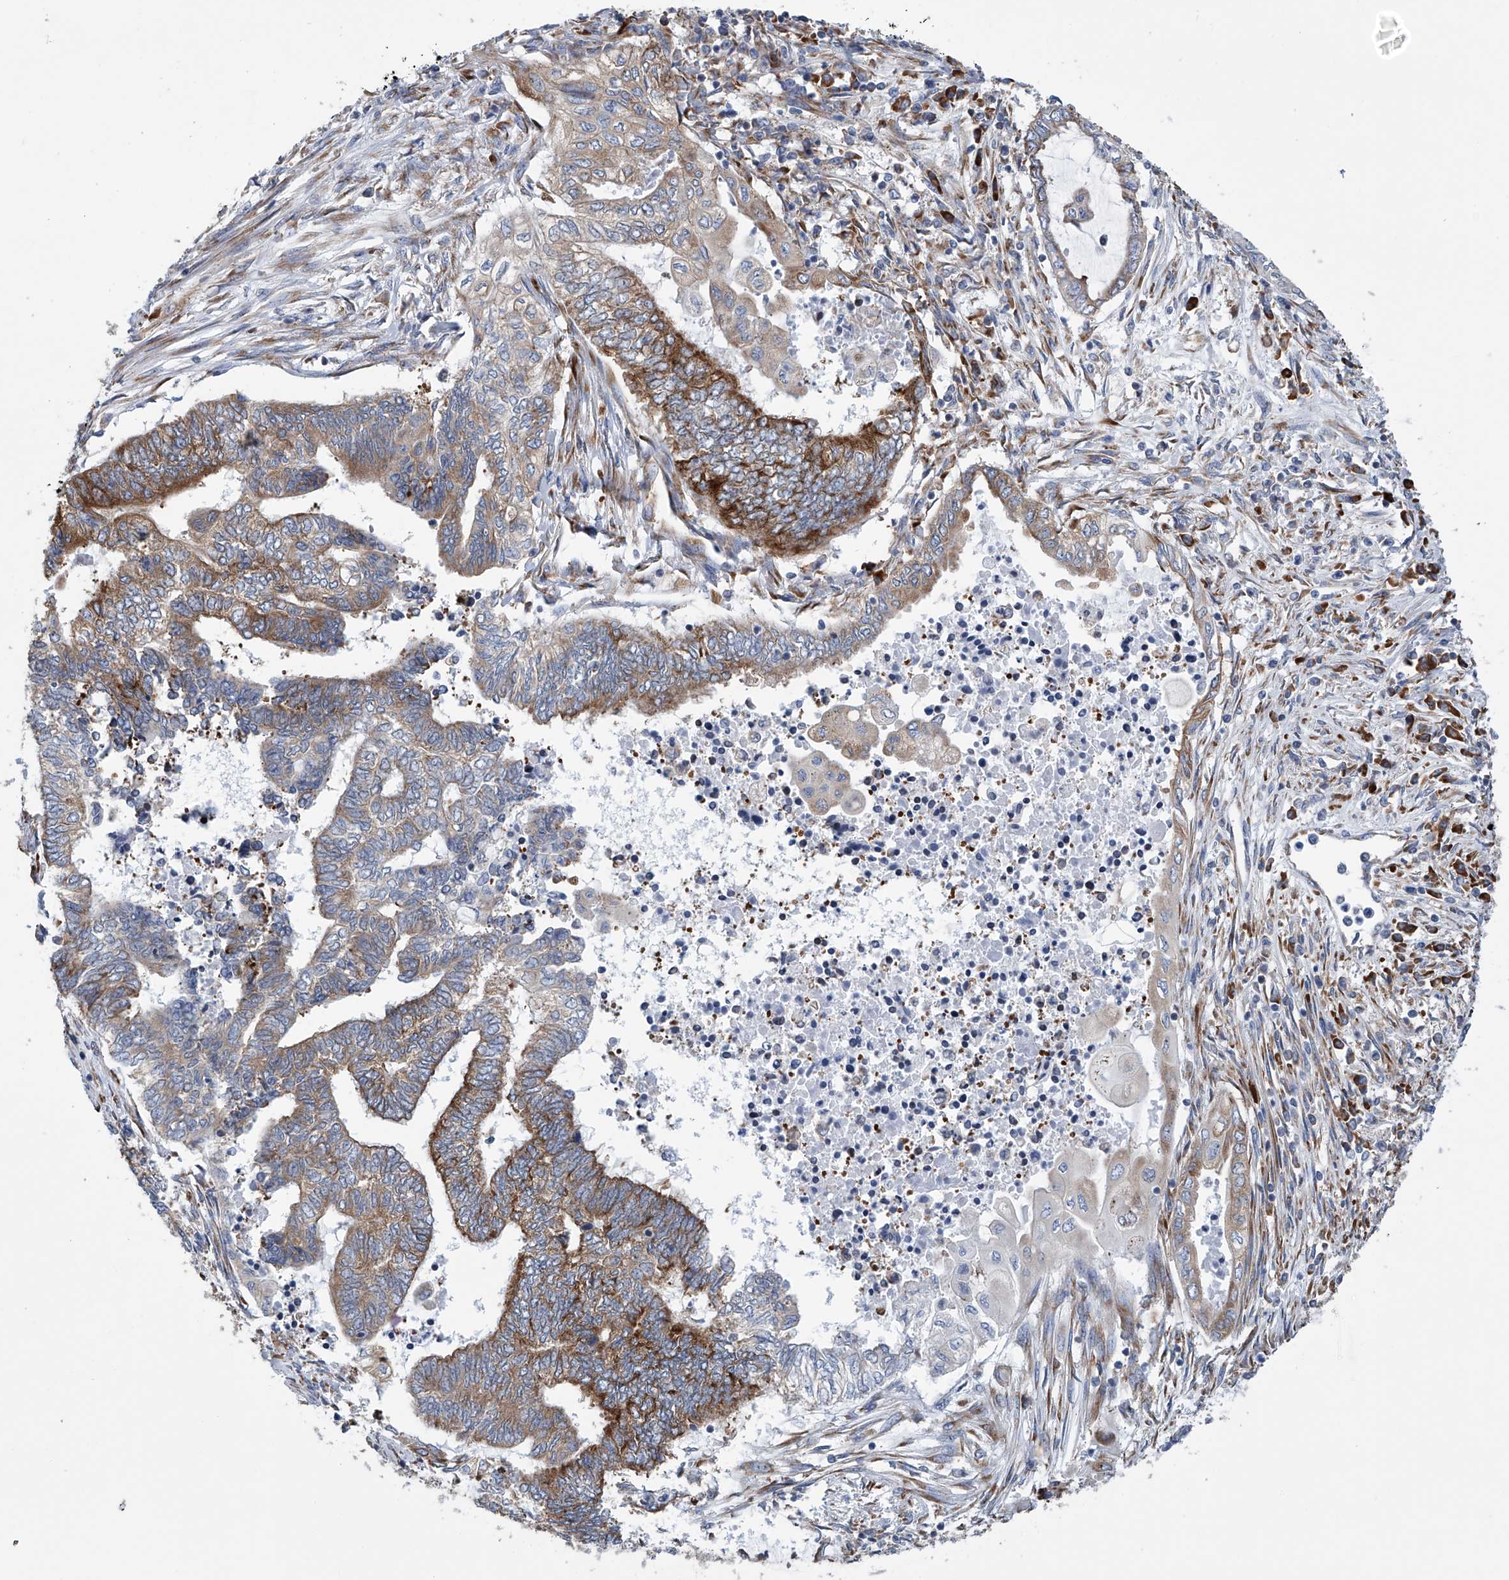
{"staining": {"intensity": "moderate", "quantity": ">75%", "location": "cytoplasmic/membranous"}, "tissue": "endometrial cancer", "cell_type": "Tumor cells", "image_type": "cancer", "snomed": [{"axis": "morphology", "description": "Adenocarcinoma, NOS"}, {"axis": "topography", "description": "Uterus"}, {"axis": "topography", "description": "Endometrium"}], "caption": "A high-resolution image shows immunohistochemistry (IHC) staining of endometrial cancer, which exhibits moderate cytoplasmic/membranous staining in about >75% of tumor cells.", "gene": "RPL26L1", "patient": {"sex": "female", "age": 70}}